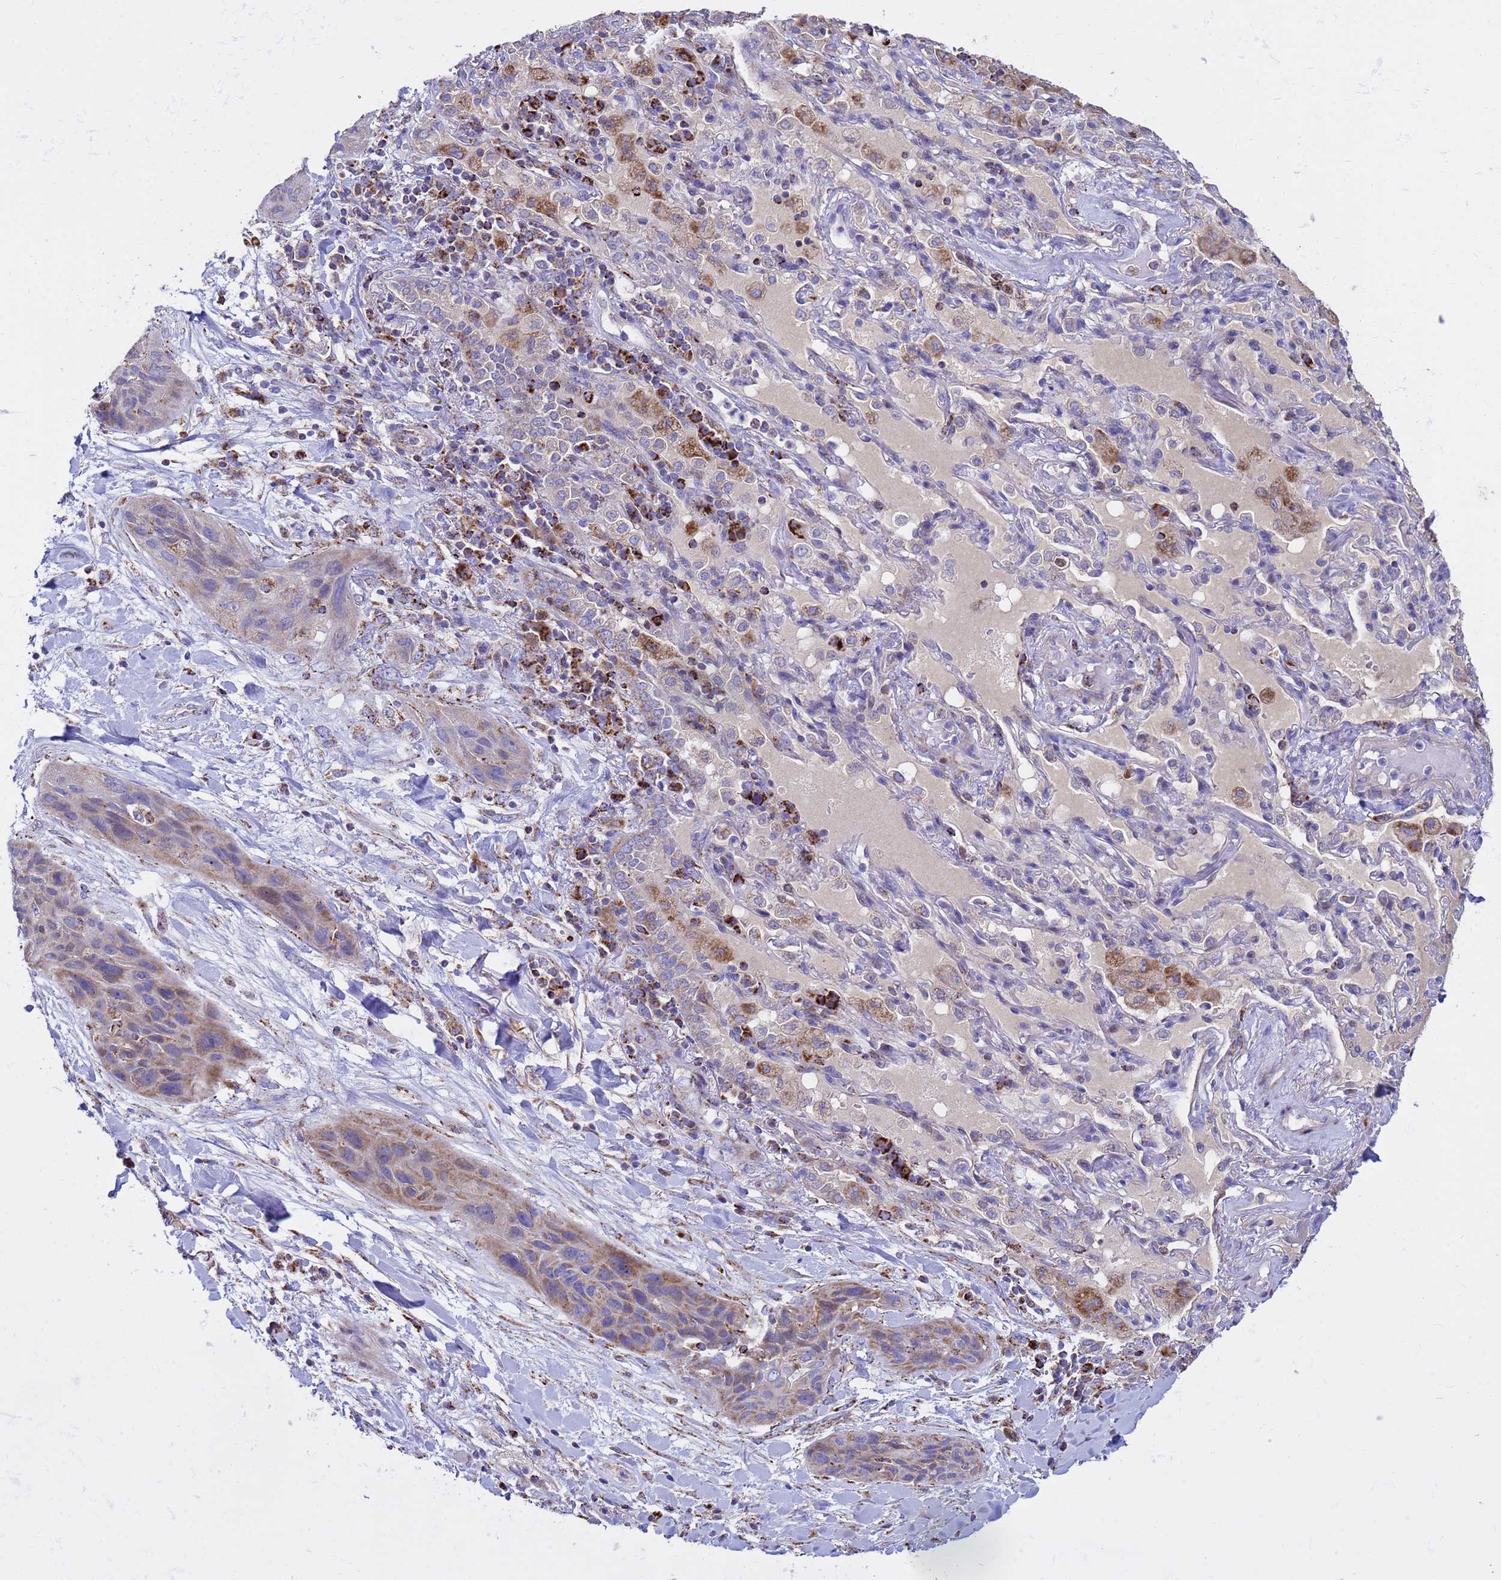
{"staining": {"intensity": "moderate", "quantity": "<25%", "location": "cytoplasmic/membranous"}, "tissue": "lung cancer", "cell_type": "Tumor cells", "image_type": "cancer", "snomed": [{"axis": "morphology", "description": "Squamous cell carcinoma, NOS"}, {"axis": "topography", "description": "Lung"}], "caption": "A high-resolution micrograph shows immunohistochemistry staining of lung squamous cell carcinoma, which shows moderate cytoplasmic/membranous positivity in about <25% of tumor cells.", "gene": "TUBGCP3", "patient": {"sex": "female", "age": 70}}